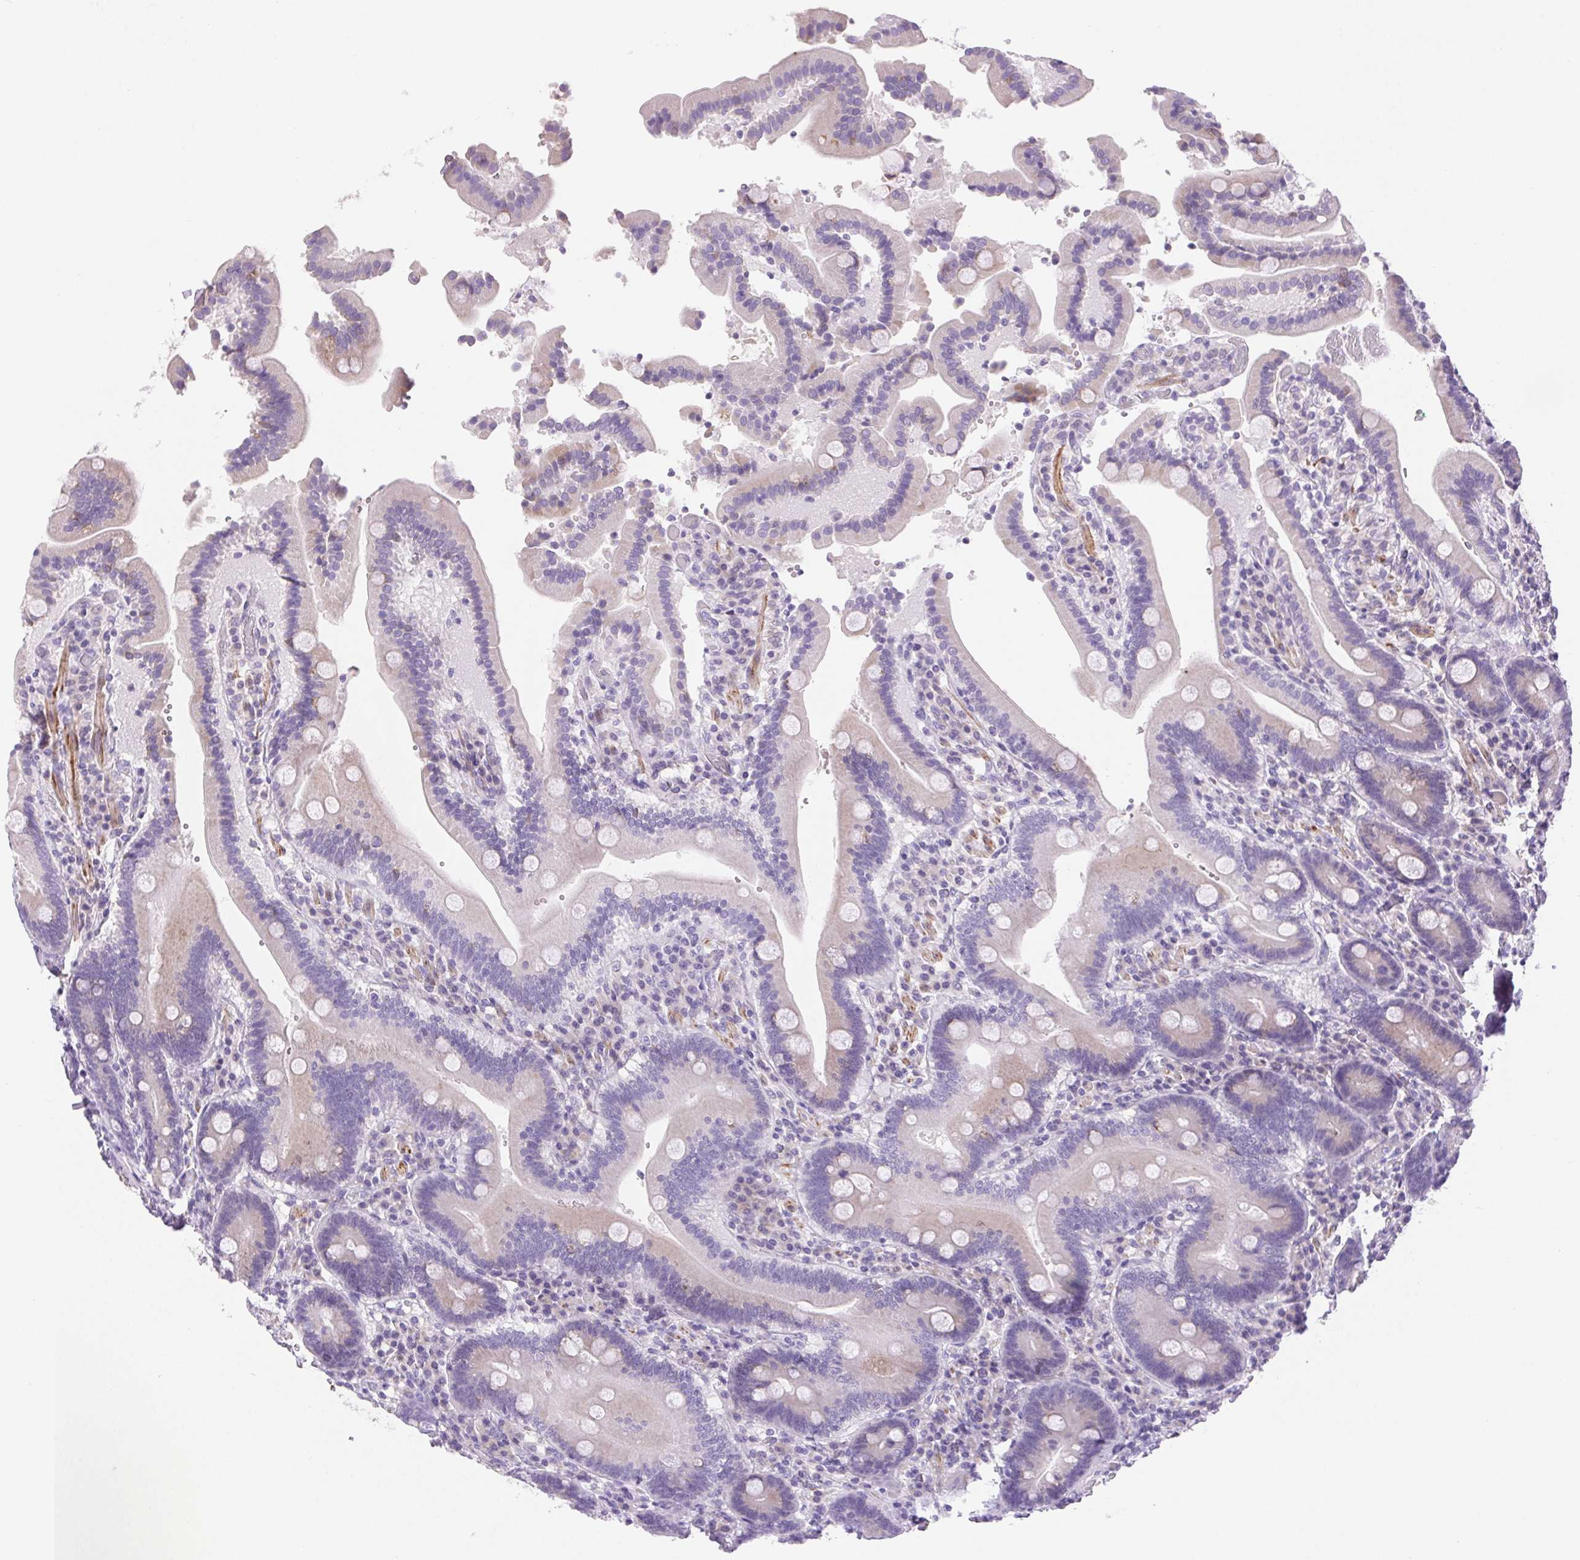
{"staining": {"intensity": "moderate", "quantity": "<25%", "location": "cytoplasmic/membranous"}, "tissue": "duodenum", "cell_type": "Glandular cells", "image_type": "normal", "snomed": [{"axis": "morphology", "description": "Normal tissue, NOS"}, {"axis": "topography", "description": "Duodenum"}], "caption": "DAB (3,3'-diaminobenzidine) immunohistochemical staining of unremarkable duodenum reveals moderate cytoplasmic/membranous protein staining in about <25% of glandular cells.", "gene": "ARHGAP11B", "patient": {"sex": "female", "age": 62}}